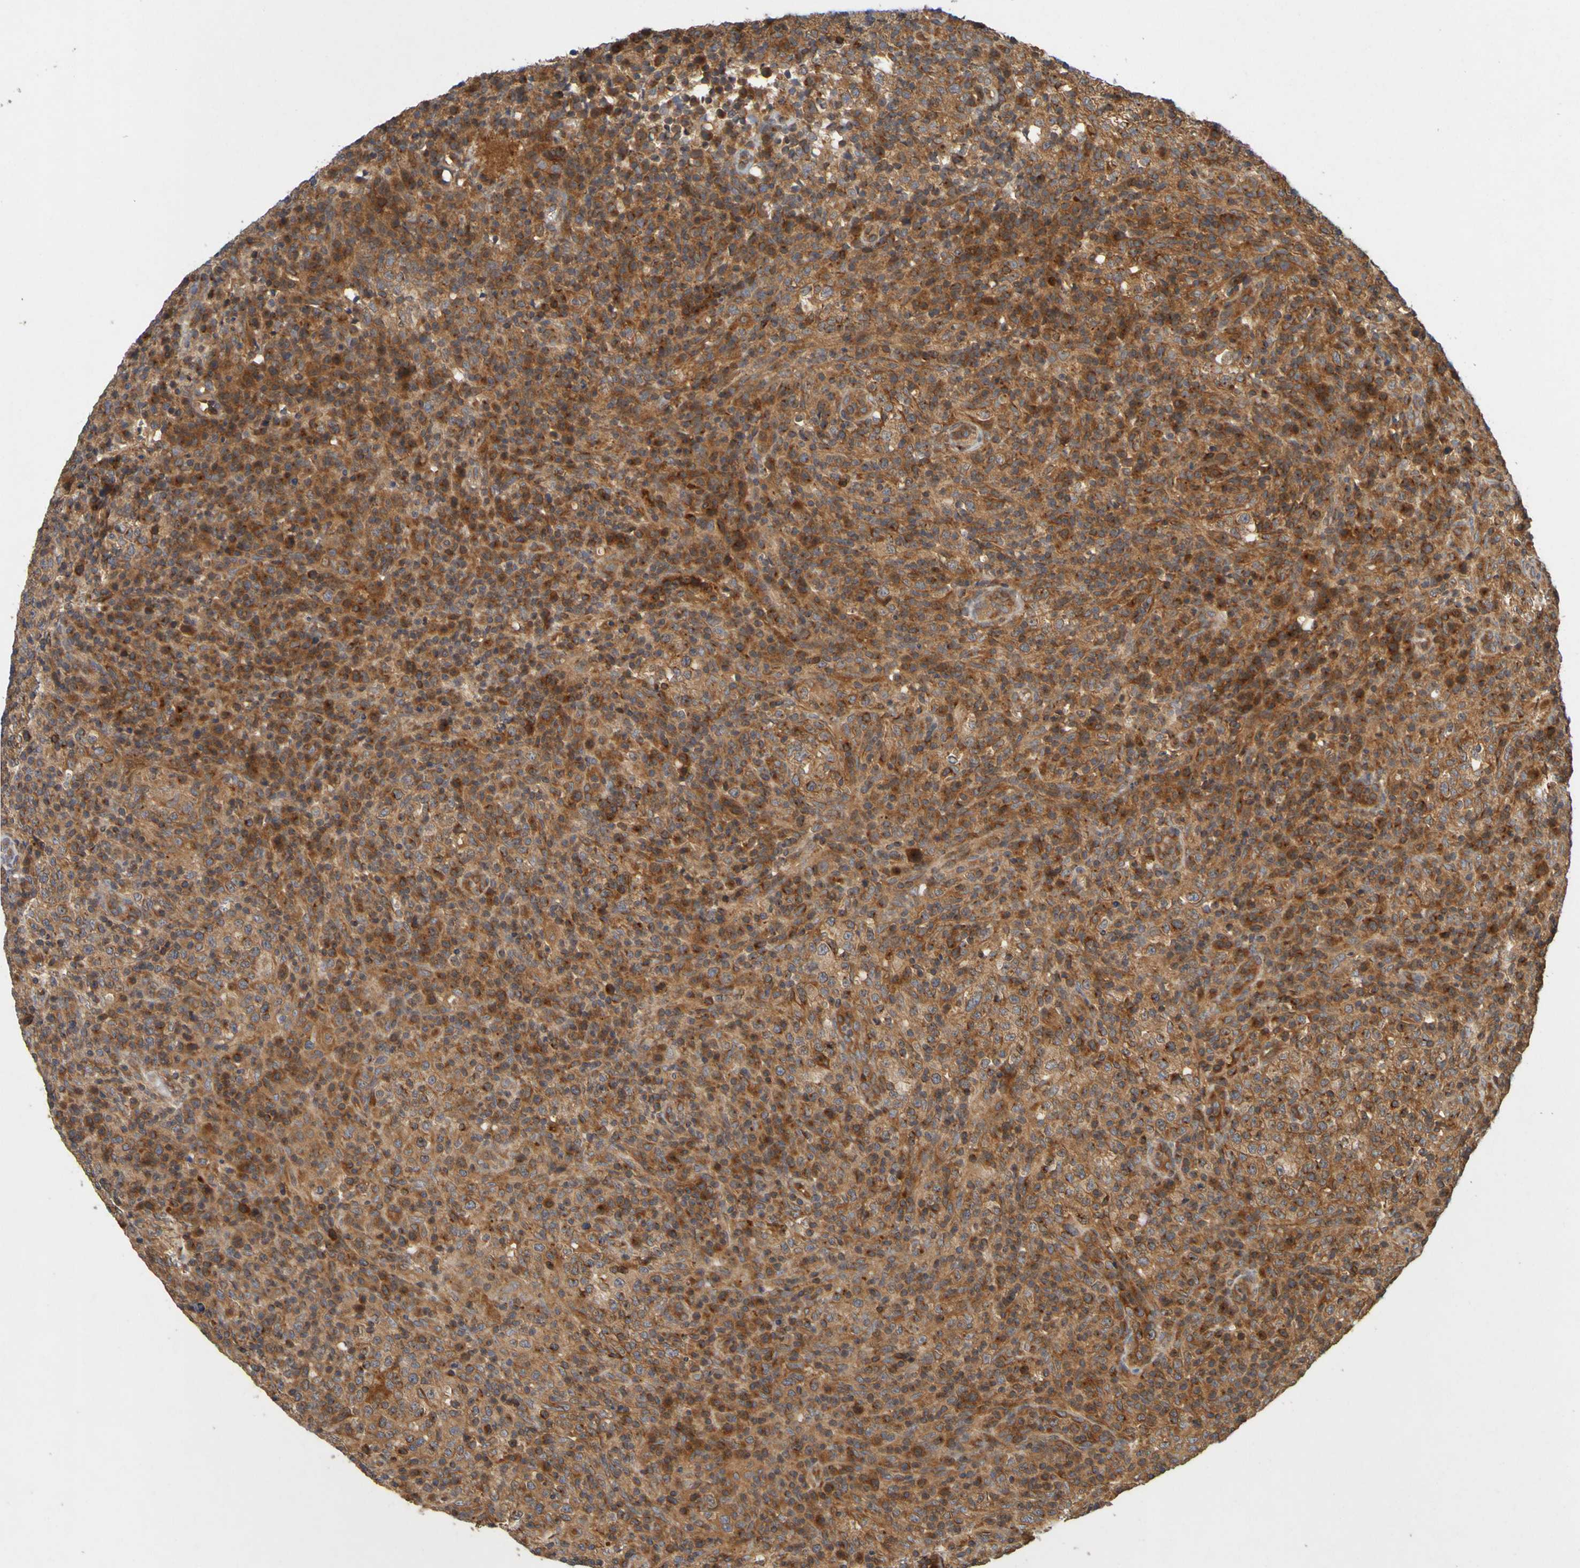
{"staining": {"intensity": "strong", "quantity": ">75%", "location": "cytoplasmic/membranous"}, "tissue": "lymphoma", "cell_type": "Tumor cells", "image_type": "cancer", "snomed": [{"axis": "morphology", "description": "Malignant lymphoma, non-Hodgkin's type, High grade"}, {"axis": "topography", "description": "Lymph node"}], "caption": "Strong cytoplasmic/membranous staining is seen in about >75% of tumor cells in high-grade malignant lymphoma, non-Hodgkin's type.", "gene": "OCRL", "patient": {"sex": "female", "age": 76}}